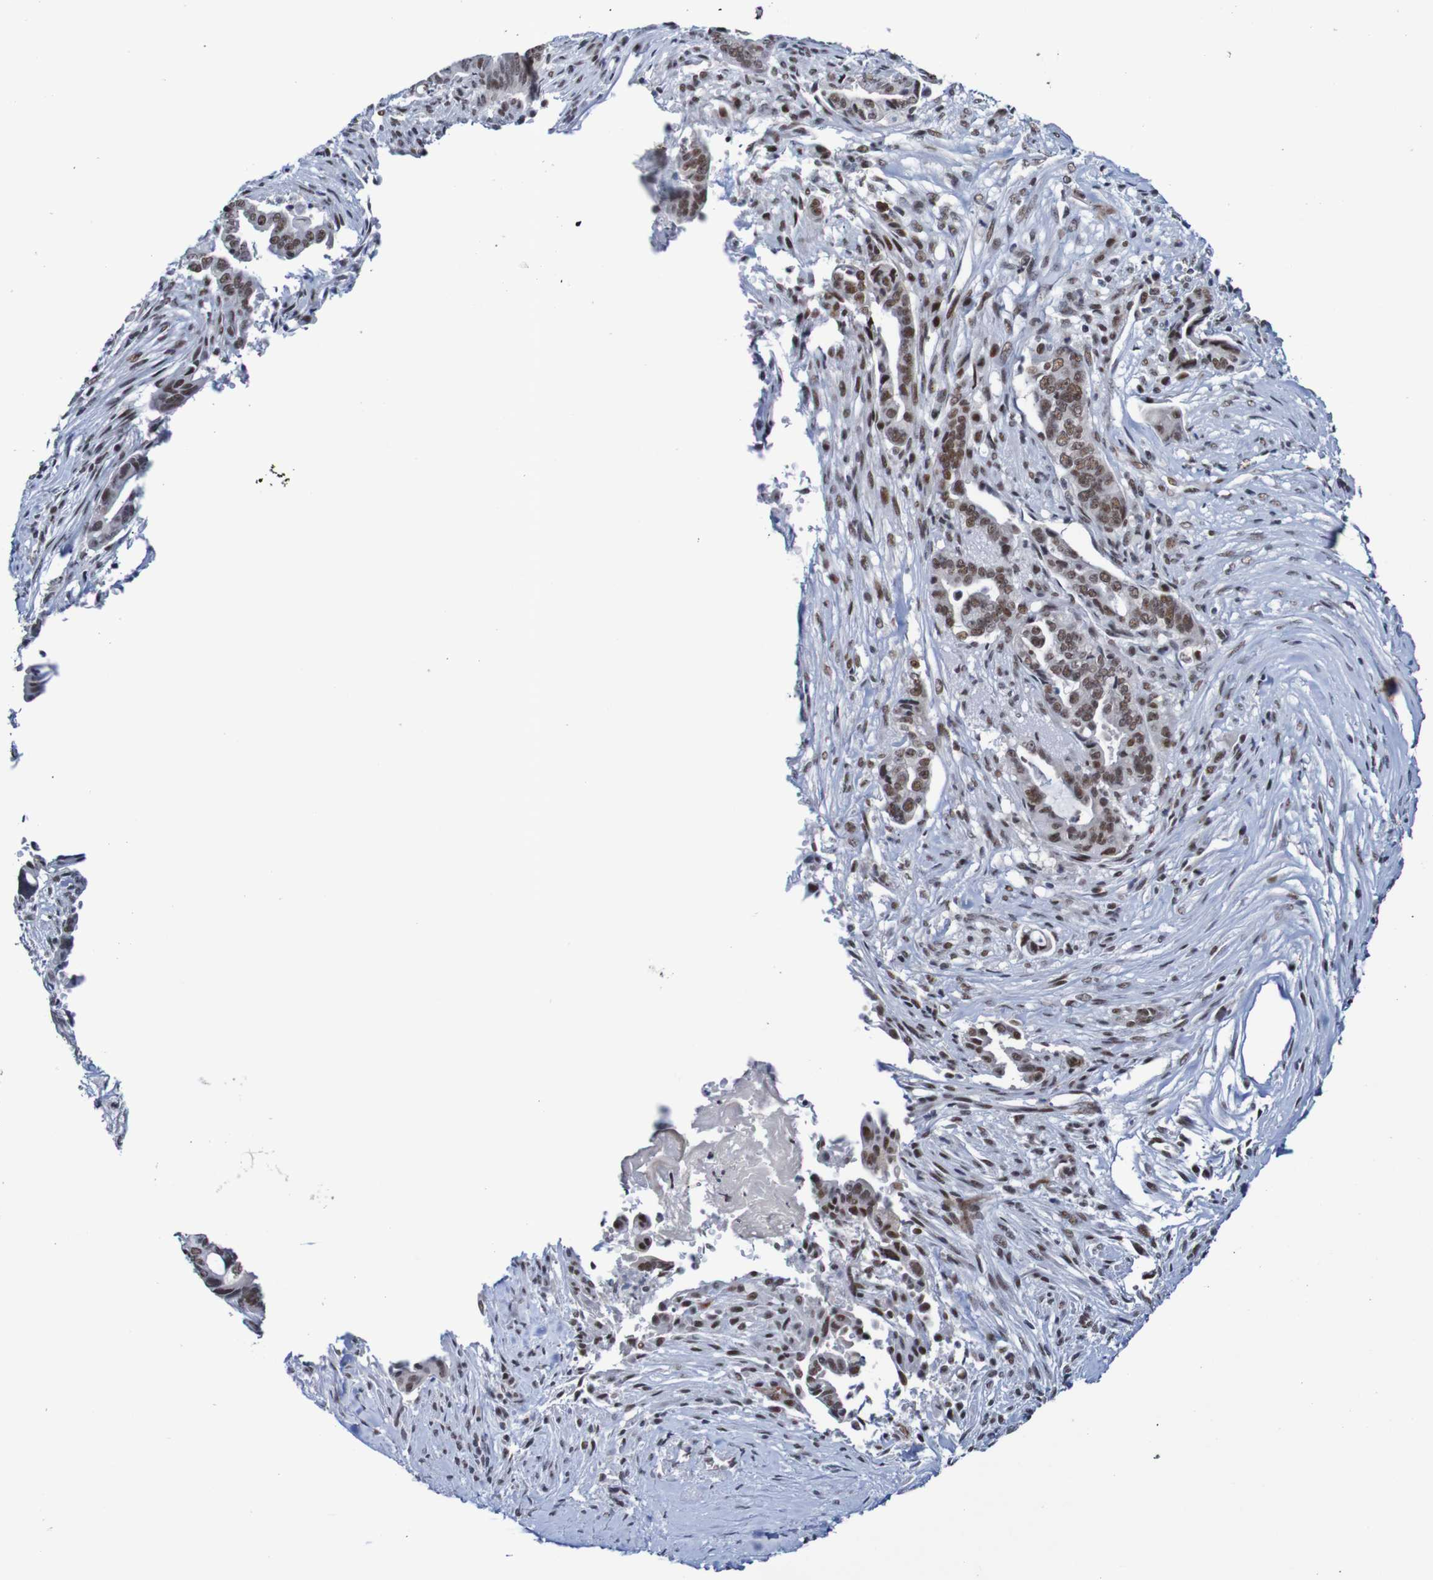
{"staining": {"intensity": "strong", "quantity": ">75%", "location": "nuclear"}, "tissue": "pancreatic cancer", "cell_type": "Tumor cells", "image_type": "cancer", "snomed": [{"axis": "morphology", "description": "Adenocarcinoma, NOS"}, {"axis": "topography", "description": "Pancreas"}], "caption": "The photomicrograph displays a brown stain indicating the presence of a protein in the nuclear of tumor cells in pancreatic adenocarcinoma.", "gene": "CDC5L", "patient": {"sex": "male", "age": 70}}